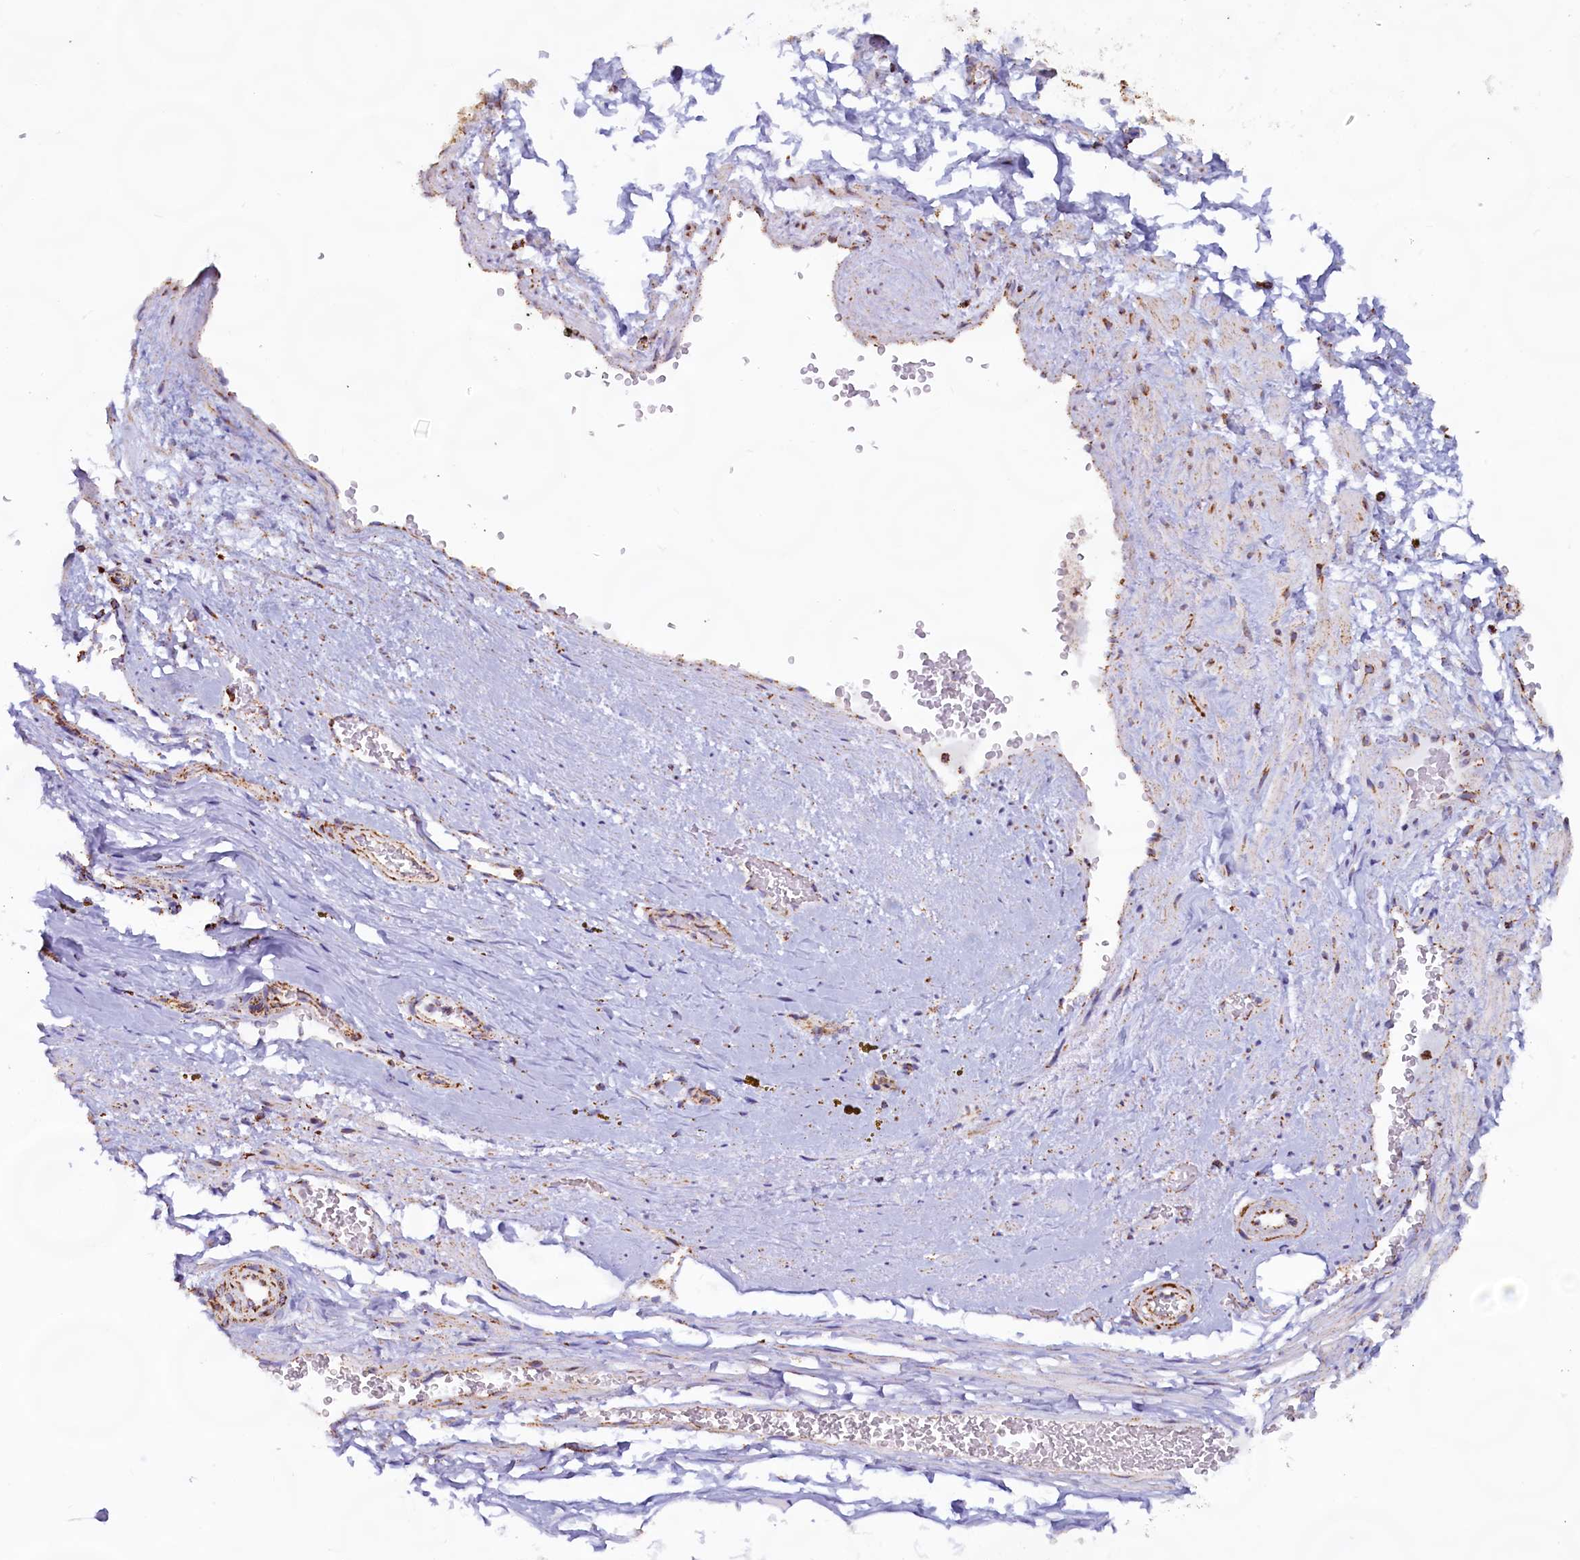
{"staining": {"intensity": "moderate", "quantity": "25%-75%", "location": "cytoplasmic/membranous"}, "tissue": "adipose tissue", "cell_type": "Adipocytes", "image_type": "normal", "snomed": [{"axis": "morphology", "description": "Normal tissue, NOS"}, {"axis": "morphology", "description": "Adenocarcinoma, Low grade"}, {"axis": "topography", "description": "Prostate"}, {"axis": "topography", "description": "Peripheral nerve tissue"}], "caption": "High-magnification brightfield microscopy of benign adipose tissue stained with DAB (brown) and counterstained with hematoxylin (blue). adipocytes exhibit moderate cytoplasmic/membranous positivity is present in approximately25%-75% of cells.", "gene": "C1D", "patient": {"sex": "male", "age": 63}}